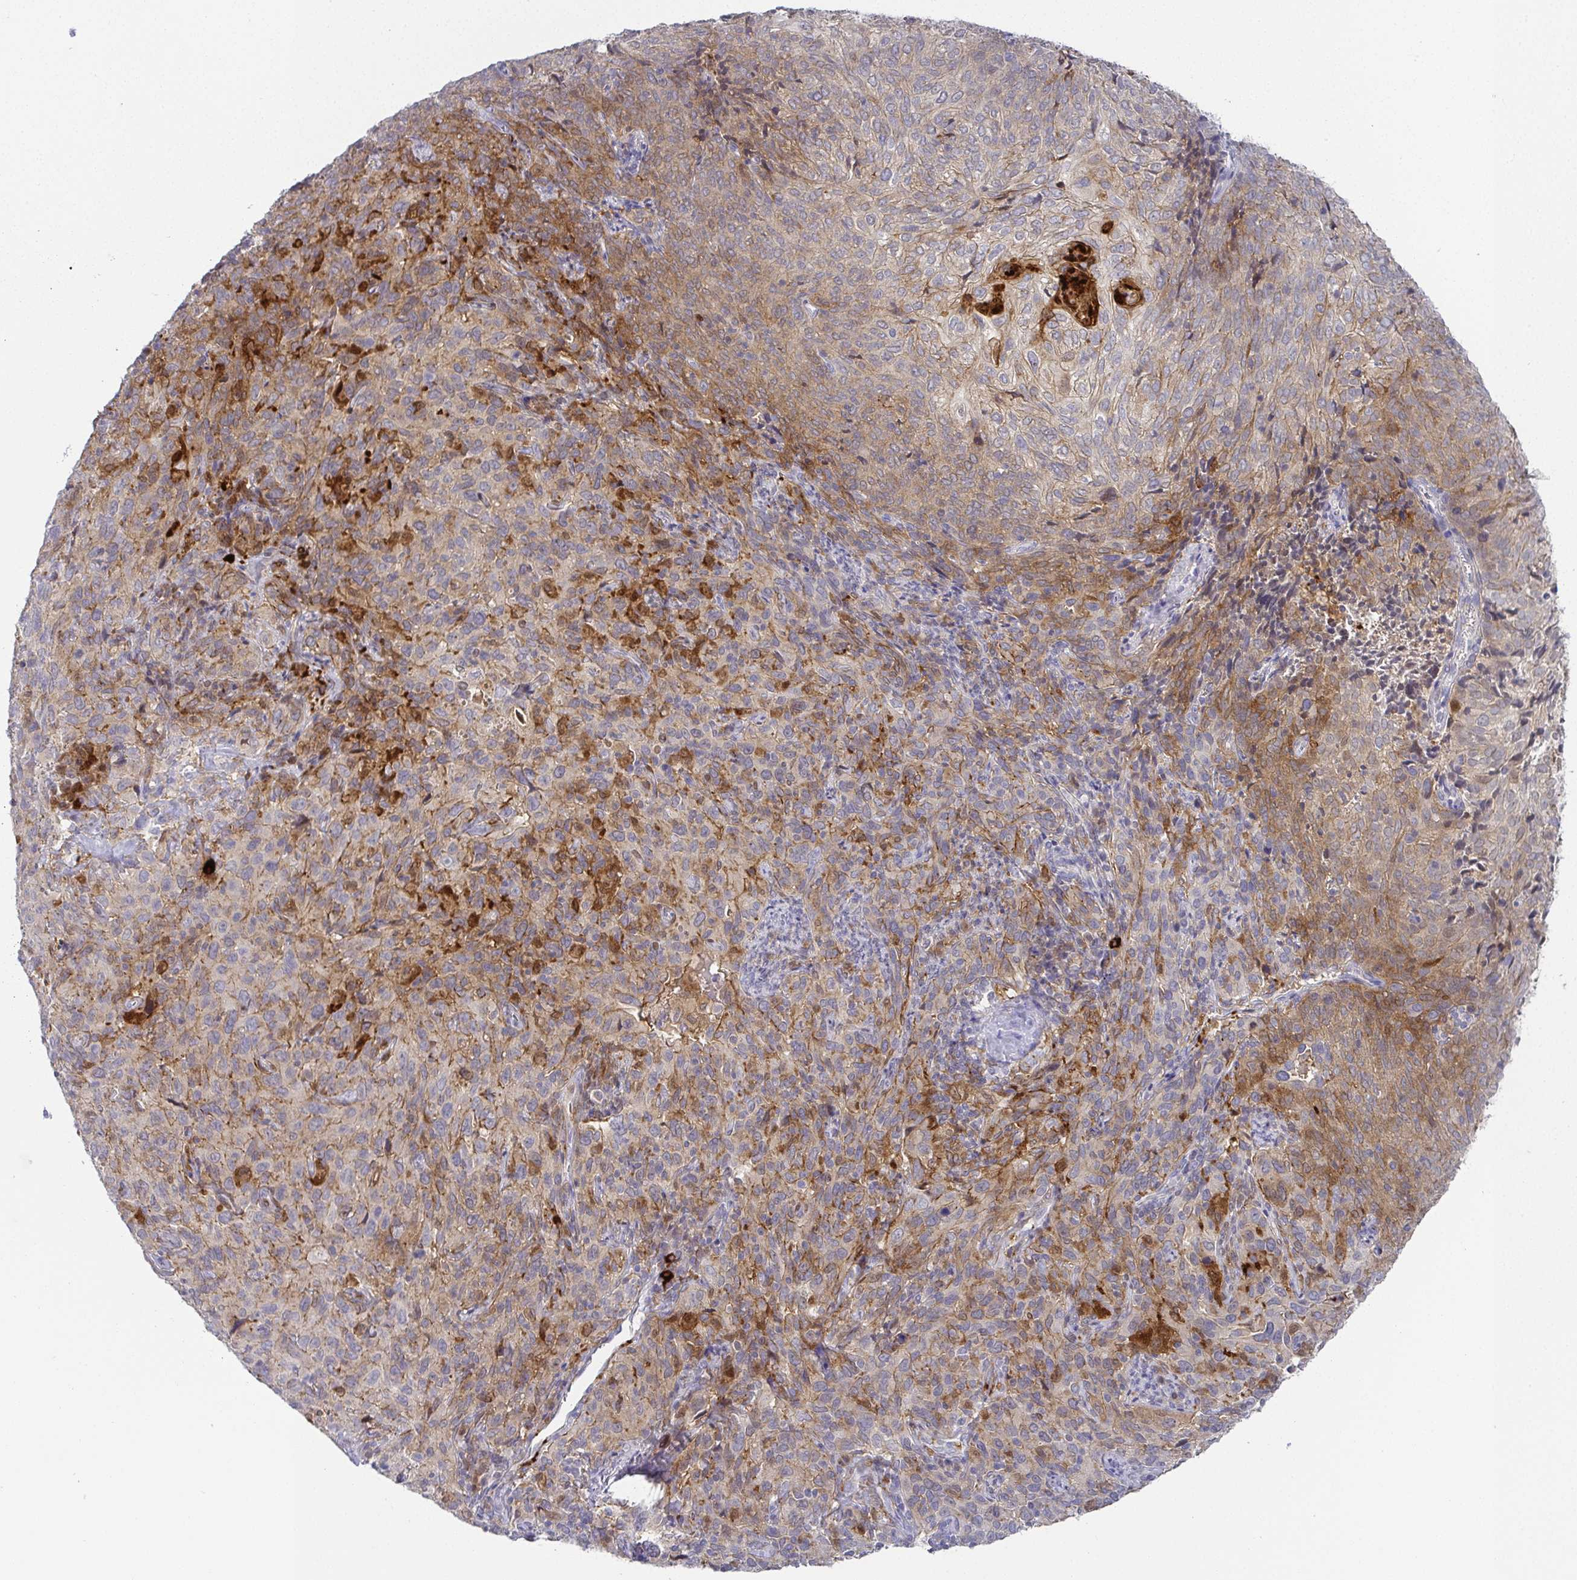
{"staining": {"intensity": "weak", "quantity": "<25%", "location": "cytoplasmic/membranous"}, "tissue": "cervical cancer", "cell_type": "Tumor cells", "image_type": "cancer", "snomed": [{"axis": "morphology", "description": "Squamous cell carcinoma, NOS"}, {"axis": "topography", "description": "Cervix"}], "caption": "IHC of cervical cancer demonstrates no staining in tumor cells.", "gene": "RNASE7", "patient": {"sex": "female", "age": 51}}